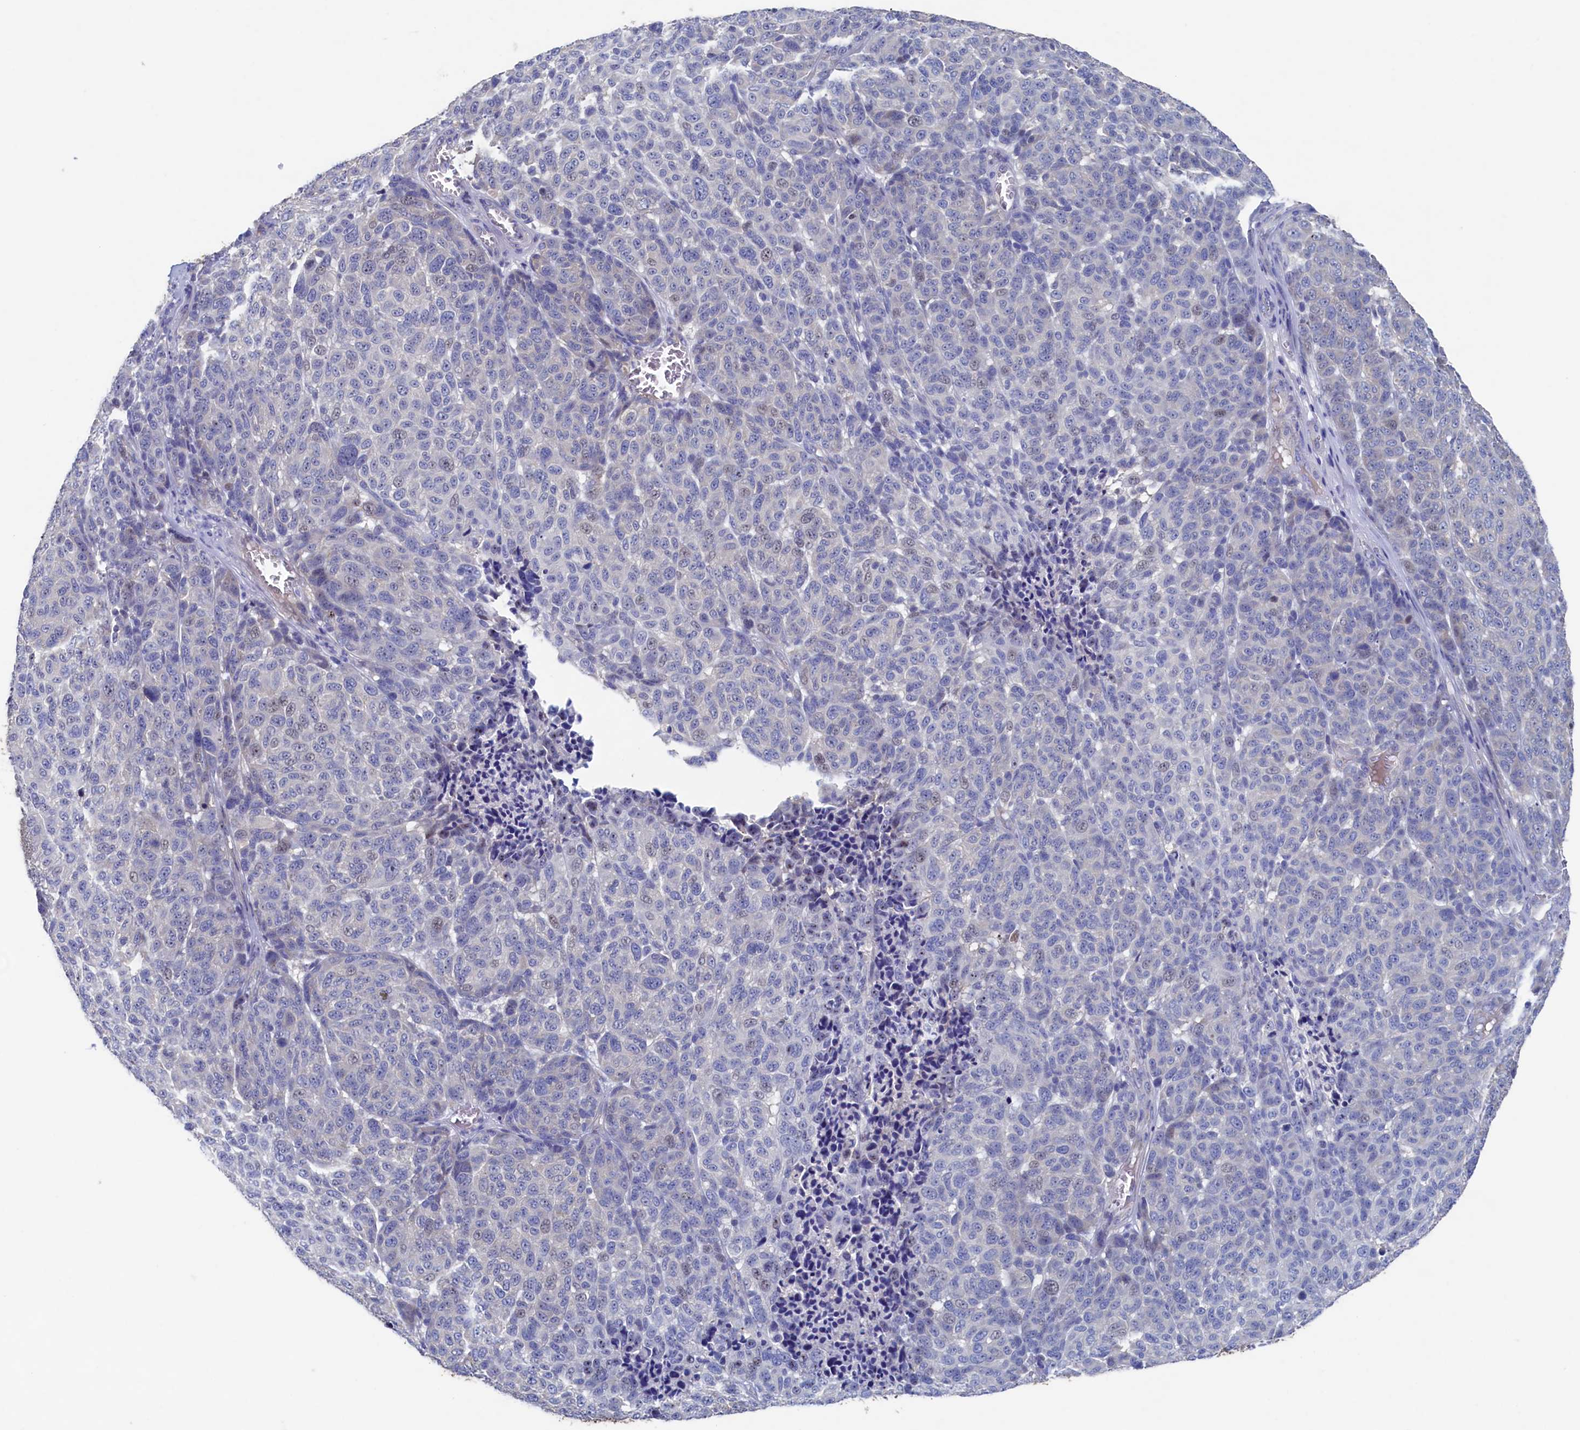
{"staining": {"intensity": "negative", "quantity": "none", "location": "none"}, "tissue": "melanoma", "cell_type": "Tumor cells", "image_type": "cancer", "snomed": [{"axis": "morphology", "description": "Malignant melanoma, NOS"}, {"axis": "topography", "description": "Skin"}], "caption": "Immunohistochemistry (IHC) of malignant melanoma reveals no staining in tumor cells. (DAB (3,3'-diaminobenzidine) immunohistochemistry (IHC) visualized using brightfield microscopy, high magnification).", "gene": "CBLIF", "patient": {"sex": "male", "age": 49}}